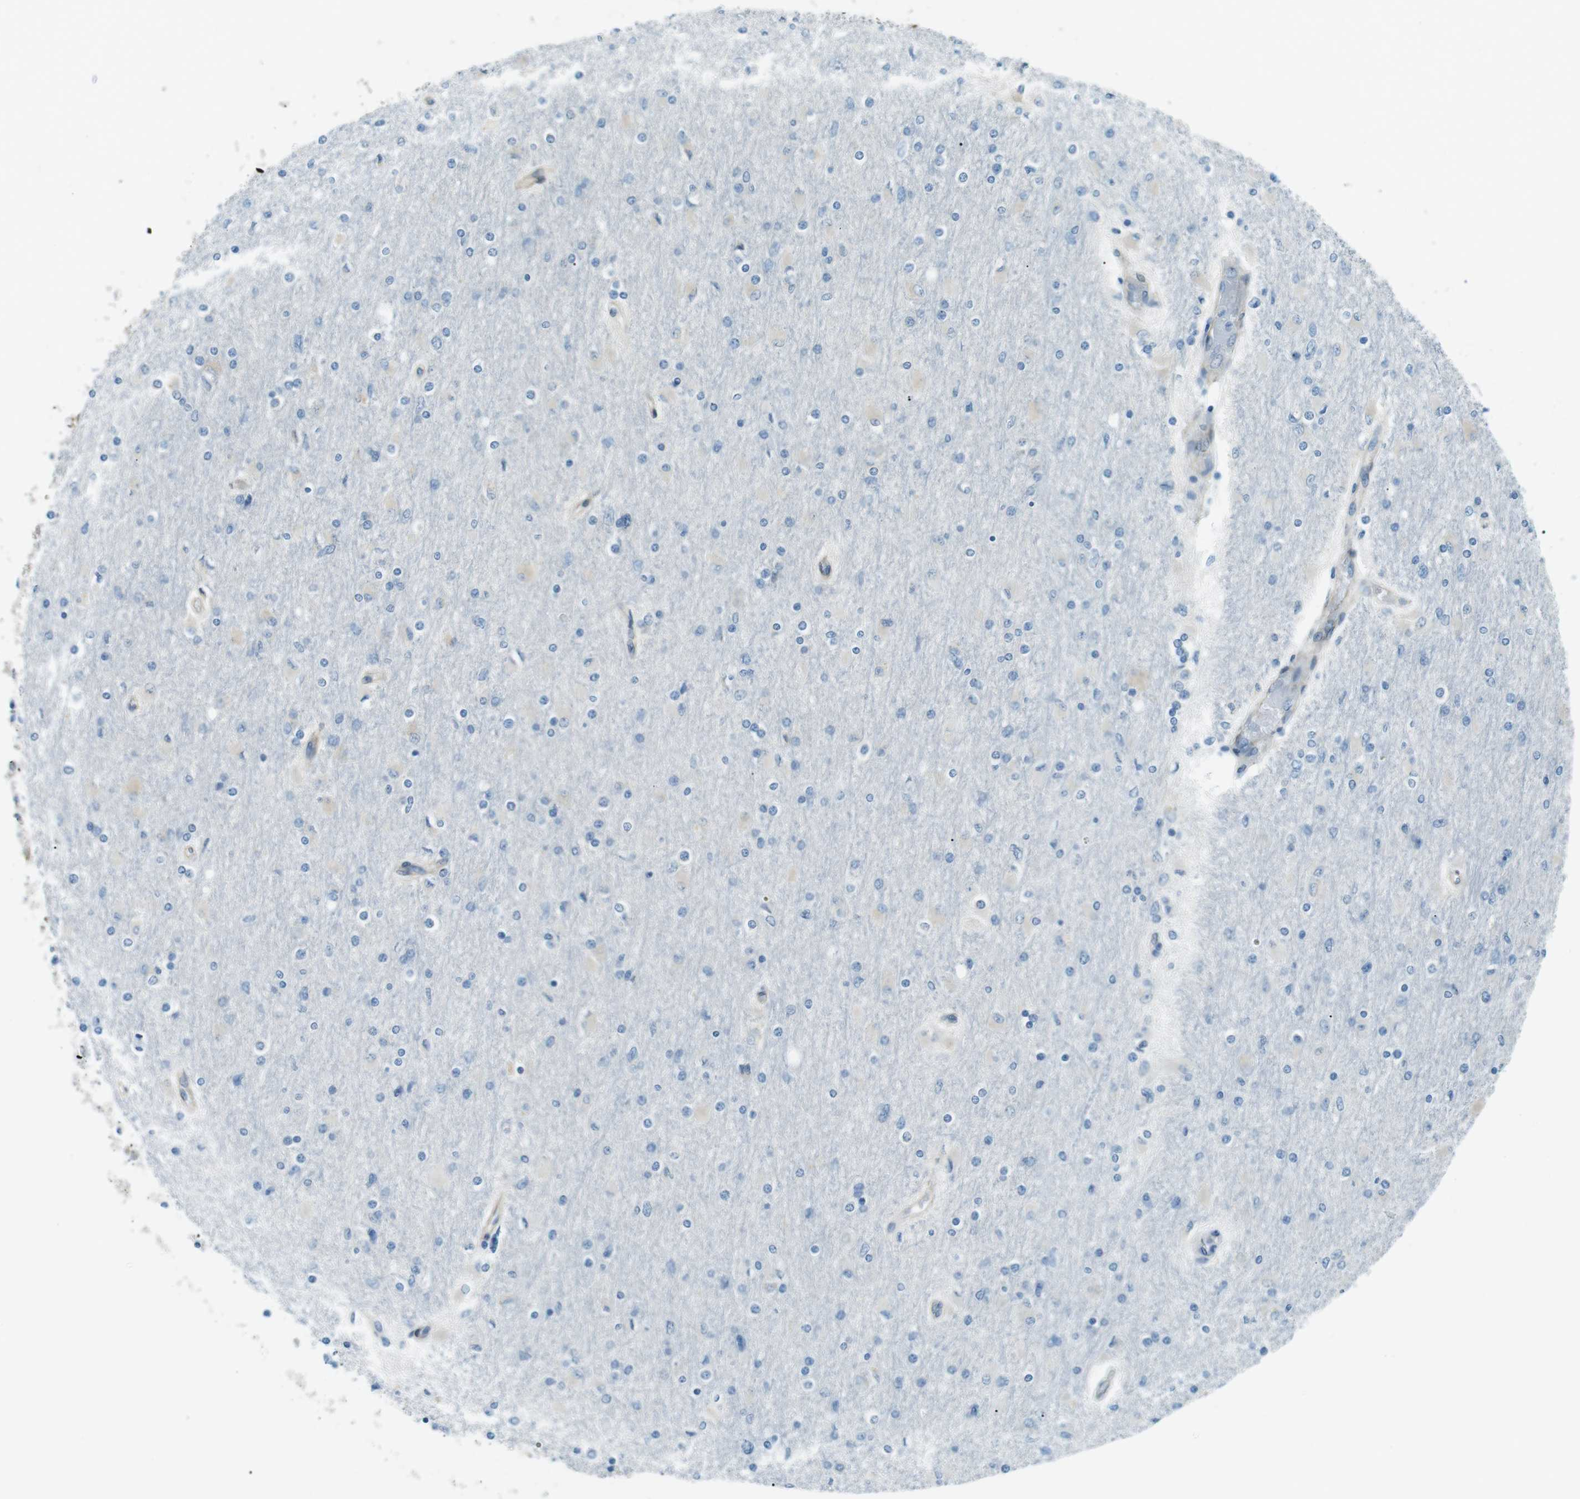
{"staining": {"intensity": "negative", "quantity": "none", "location": "none"}, "tissue": "glioma", "cell_type": "Tumor cells", "image_type": "cancer", "snomed": [{"axis": "morphology", "description": "Glioma, malignant, High grade"}, {"axis": "topography", "description": "Cerebral cortex"}], "caption": "Histopathology image shows no significant protein positivity in tumor cells of glioma.", "gene": "ODR4", "patient": {"sex": "female", "age": 36}}